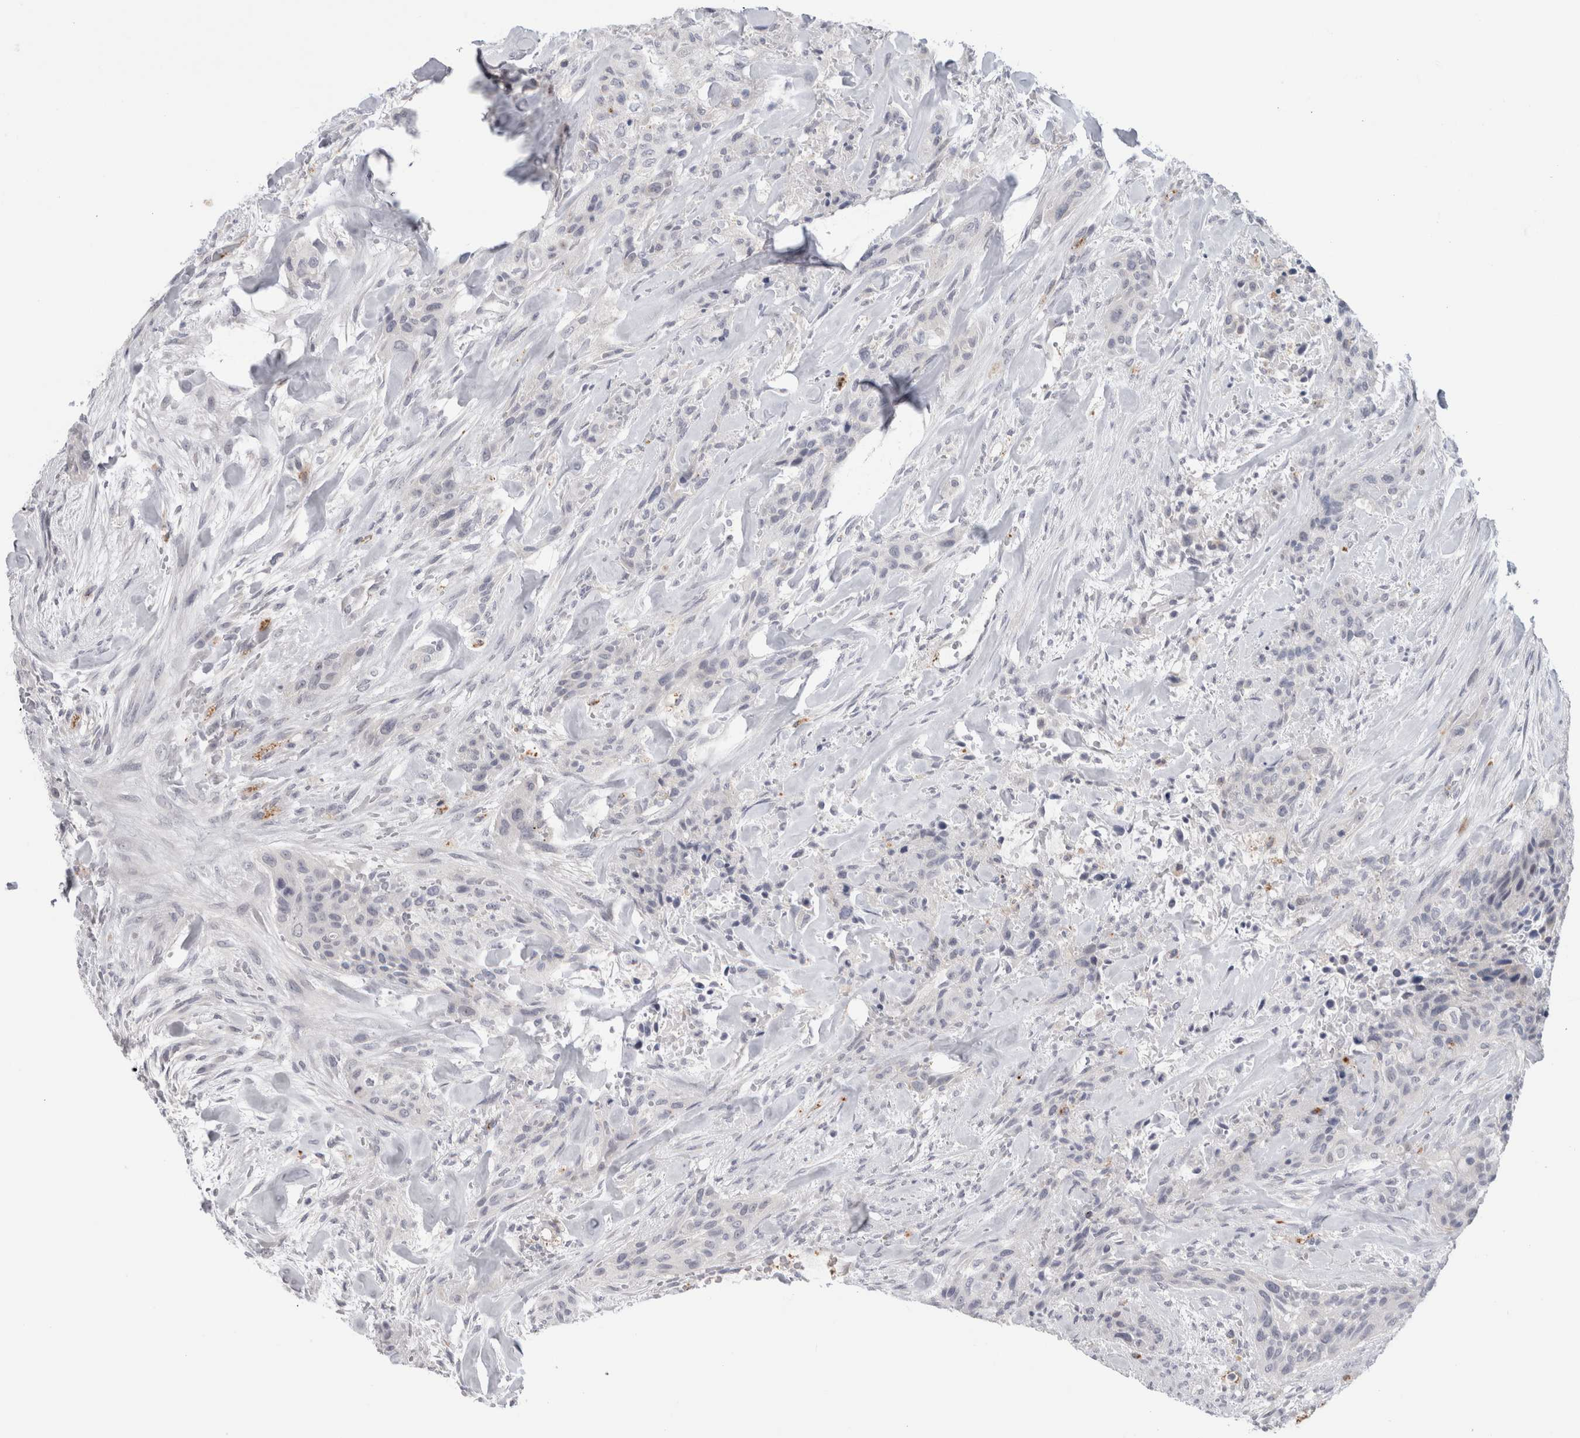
{"staining": {"intensity": "negative", "quantity": "none", "location": "none"}, "tissue": "urothelial cancer", "cell_type": "Tumor cells", "image_type": "cancer", "snomed": [{"axis": "morphology", "description": "Urothelial carcinoma, High grade"}, {"axis": "topography", "description": "Urinary bladder"}], "caption": "High-grade urothelial carcinoma was stained to show a protein in brown. There is no significant expression in tumor cells.", "gene": "ANKMY1", "patient": {"sex": "male", "age": 35}}